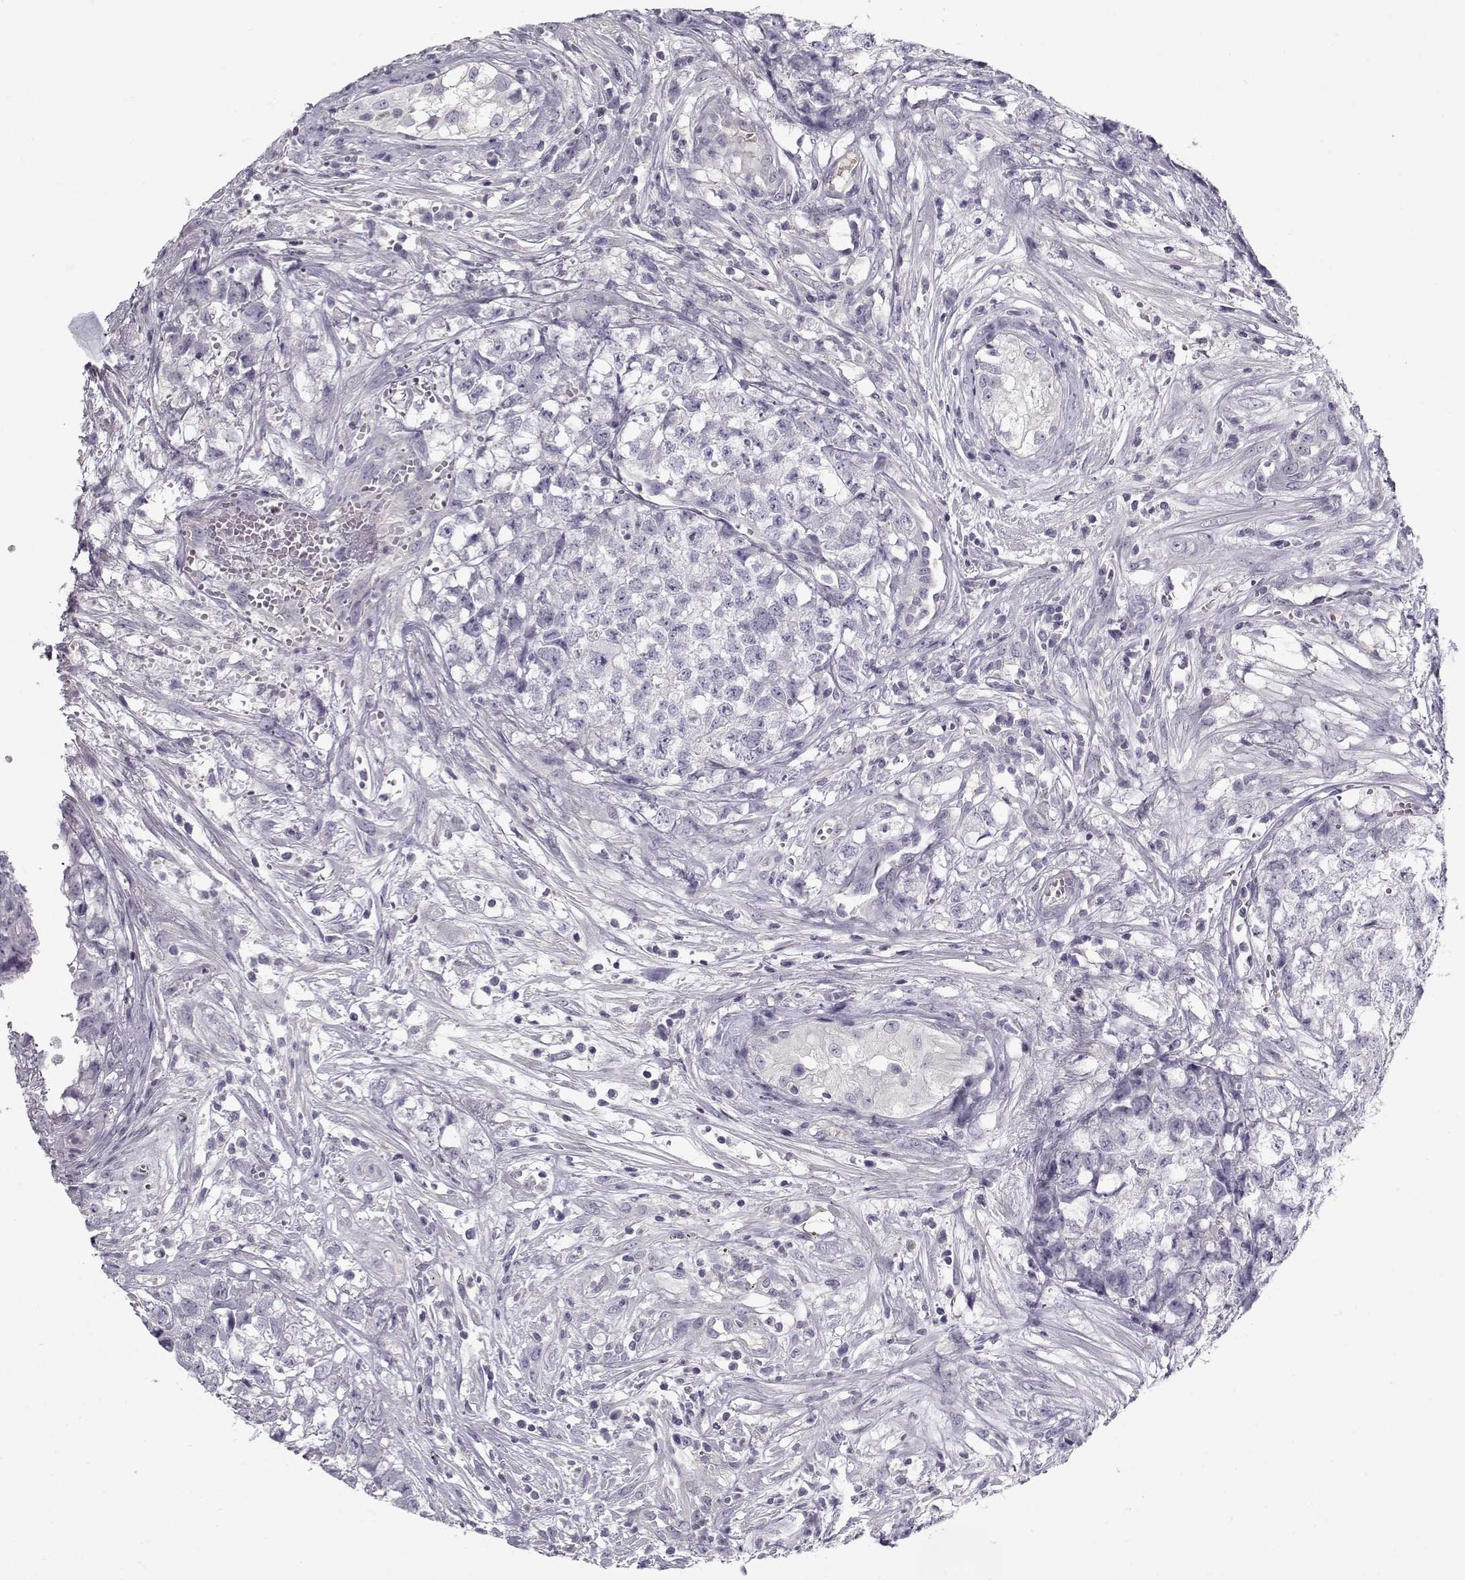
{"staining": {"intensity": "negative", "quantity": "none", "location": "none"}, "tissue": "testis cancer", "cell_type": "Tumor cells", "image_type": "cancer", "snomed": [{"axis": "morphology", "description": "Seminoma, NOS"}, {"axis": "morphology", "description": "Carcinoma, Embryonal, NOS"}, {"axis": "topography", "description": "Testis"}], "caption": "High power microscopy image of an immunohistochemistry (IHC) photomicrograph of testis embryonal carcinoma, revealing no significant staining in tumor cells. Nuclei are stained in blue.", "gene": "CCDC136", "patient": {"sex": "male", "age": 22}}